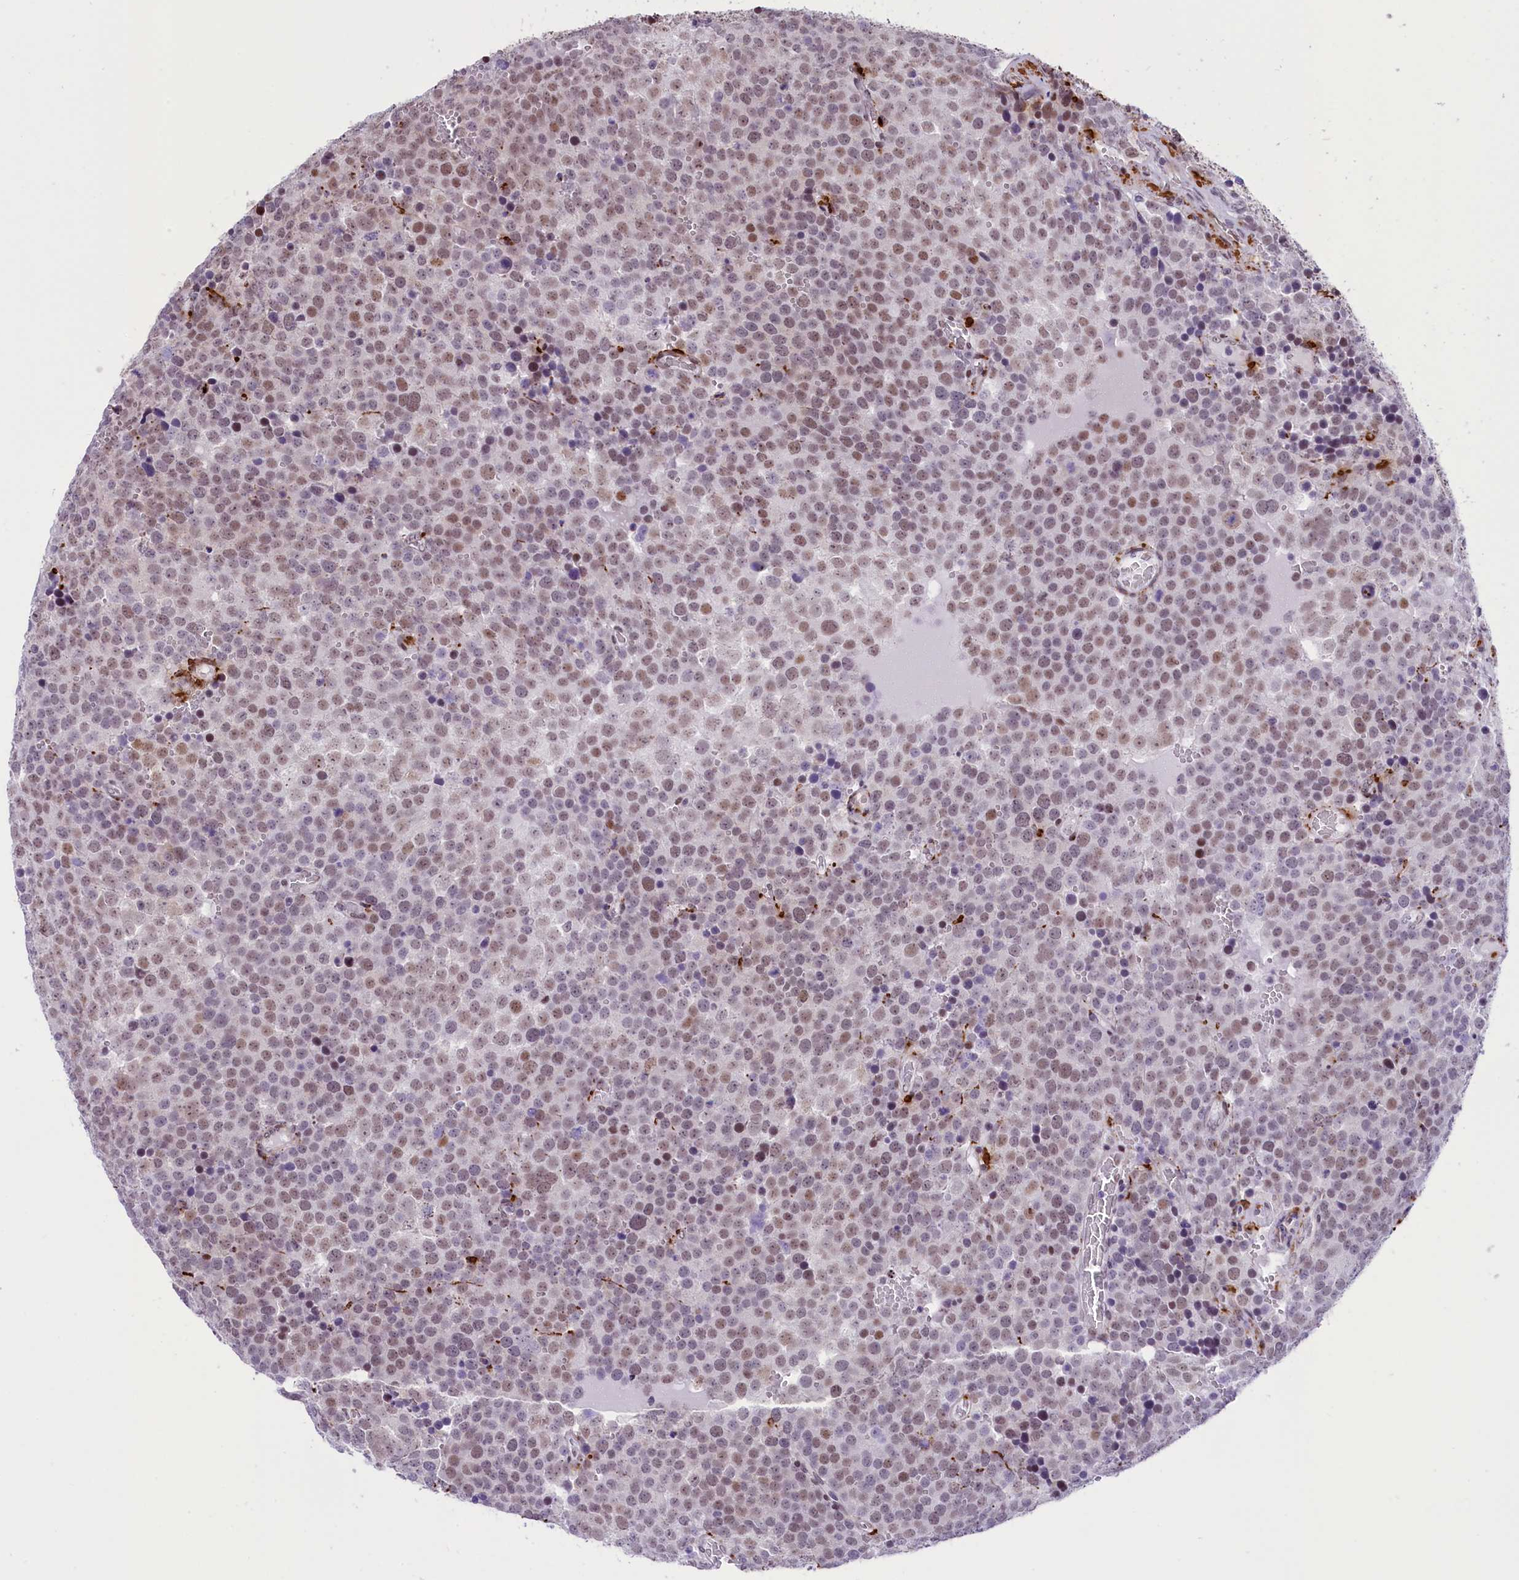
{"staining": {"intensity": "weak", "quantity": "25%-75%", "location": "nuclear"}, "tissue": "testis cancer", "cell_type": "Tumor cells", "image_type": "cancer", "snomed": [{"axis": "morphology", "description": "Seminoma, NOS"}, {"axis": "topography", "description": "Testis"}], "caption": "Immunohistochemistry (IHC) (DAB (3,3'-diaminobenzidine)) staining of testis cancer demonstrates weak nuclear protein staining in about 25%-75% of tumor cells.", "gene": "RPS6KB1", "patient": {"sex": "male", "age": 71}}